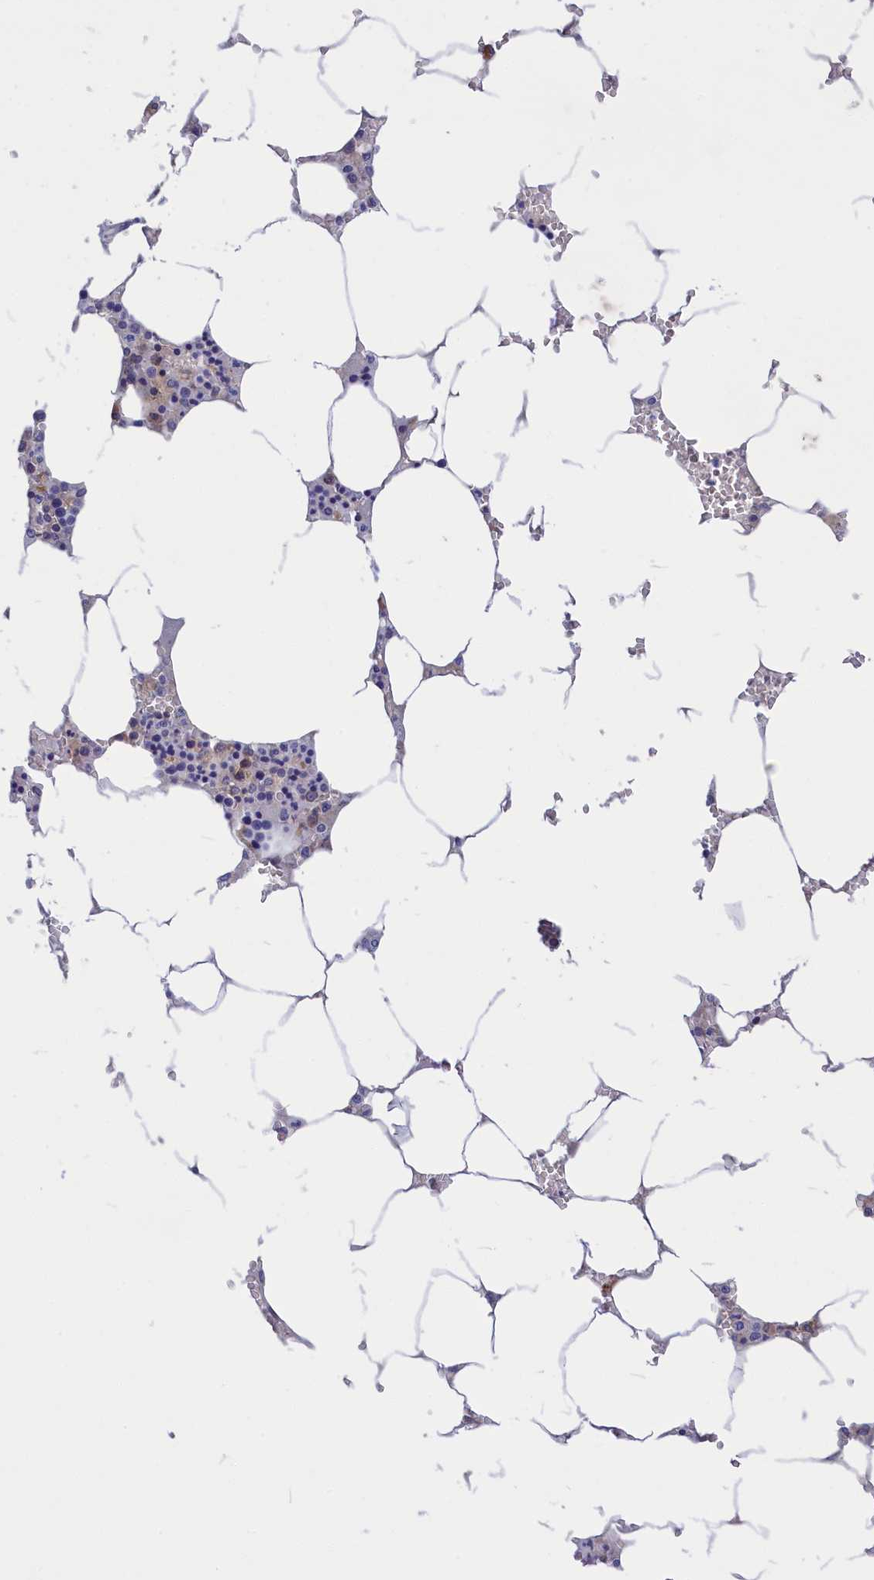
{"staining": {"intensity": "moderate", "quantity": "<25%", "location": "cytoplasmic/membranous"}, "tissue": "bone marrow", "cell_type": "Hematopoietic cells", "image_type": "normal", "snomed": [{"axis": "morphology", "description": "Normal tissue, NOS"}, {"axis": "topography", "description": "Bone marrow"}], "caption": "Hematopoietic cells show low levels of moderate cytoplasmic/membranous expression in about <25% of cells in unremarkable human bone marrow.", "gene": "CRACD", "patient": {"sex": "male", "age": 70}}